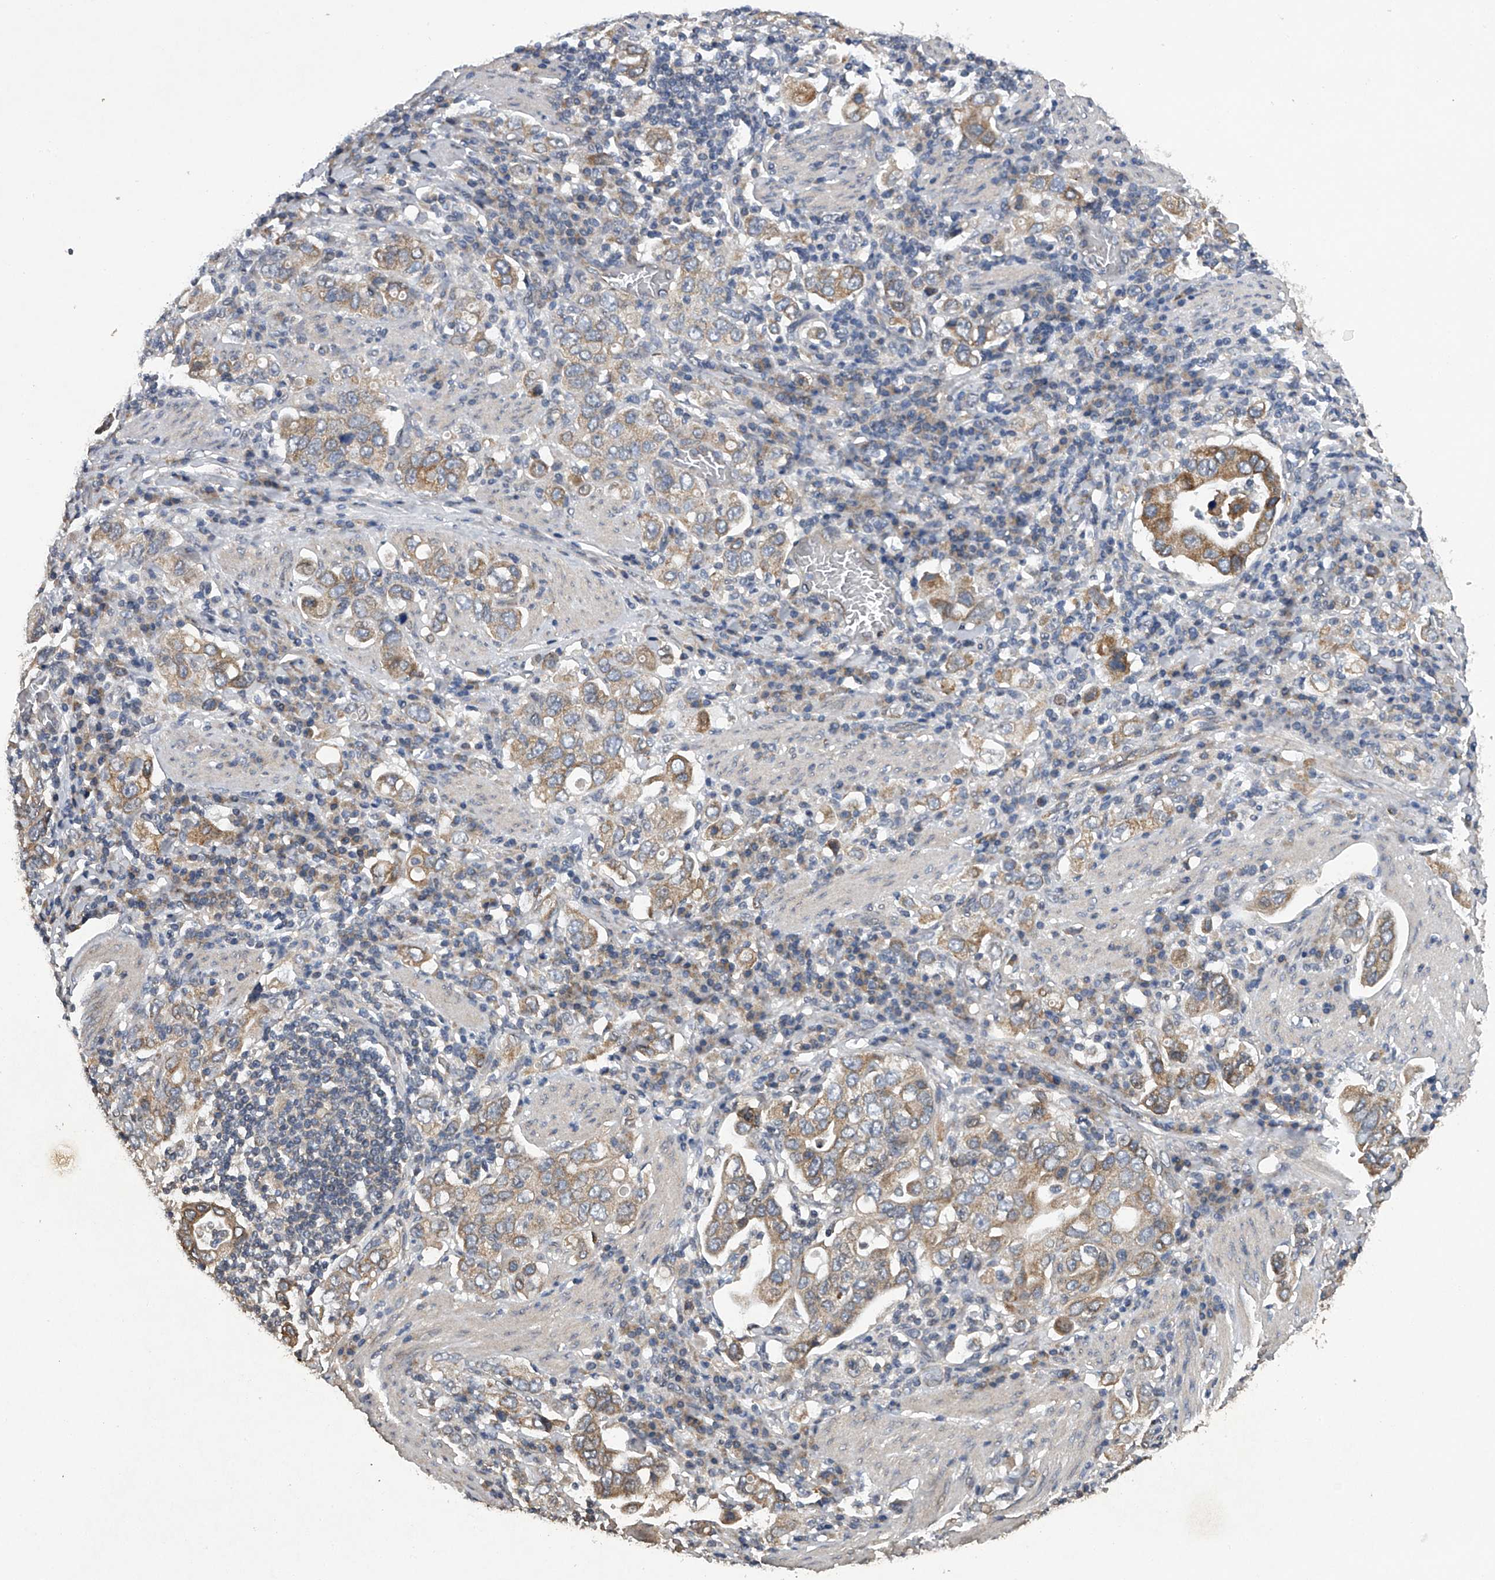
{"staining": {"intensity": "moderate", "quantity": ">75%", "location": "cytoplasmic/membranous"}, "tissue": "stomach cancer", "cell_type": "Tumor cells", "image_type": "cancer", "snomed": [{"axis": "morphology", "description": "Adenocarcinoma, NOS"}, {"axis": "topography", "description": "Stomach, upper"}], "caption": "Protein analysis of adenocarcinoma (stomach) tissue exhibits moderate cytoplasmic/membranous positivity in approximately >75% of tumor cells.", "gene": "RNF5", "patient": {"sex": "male", "age": 62}}